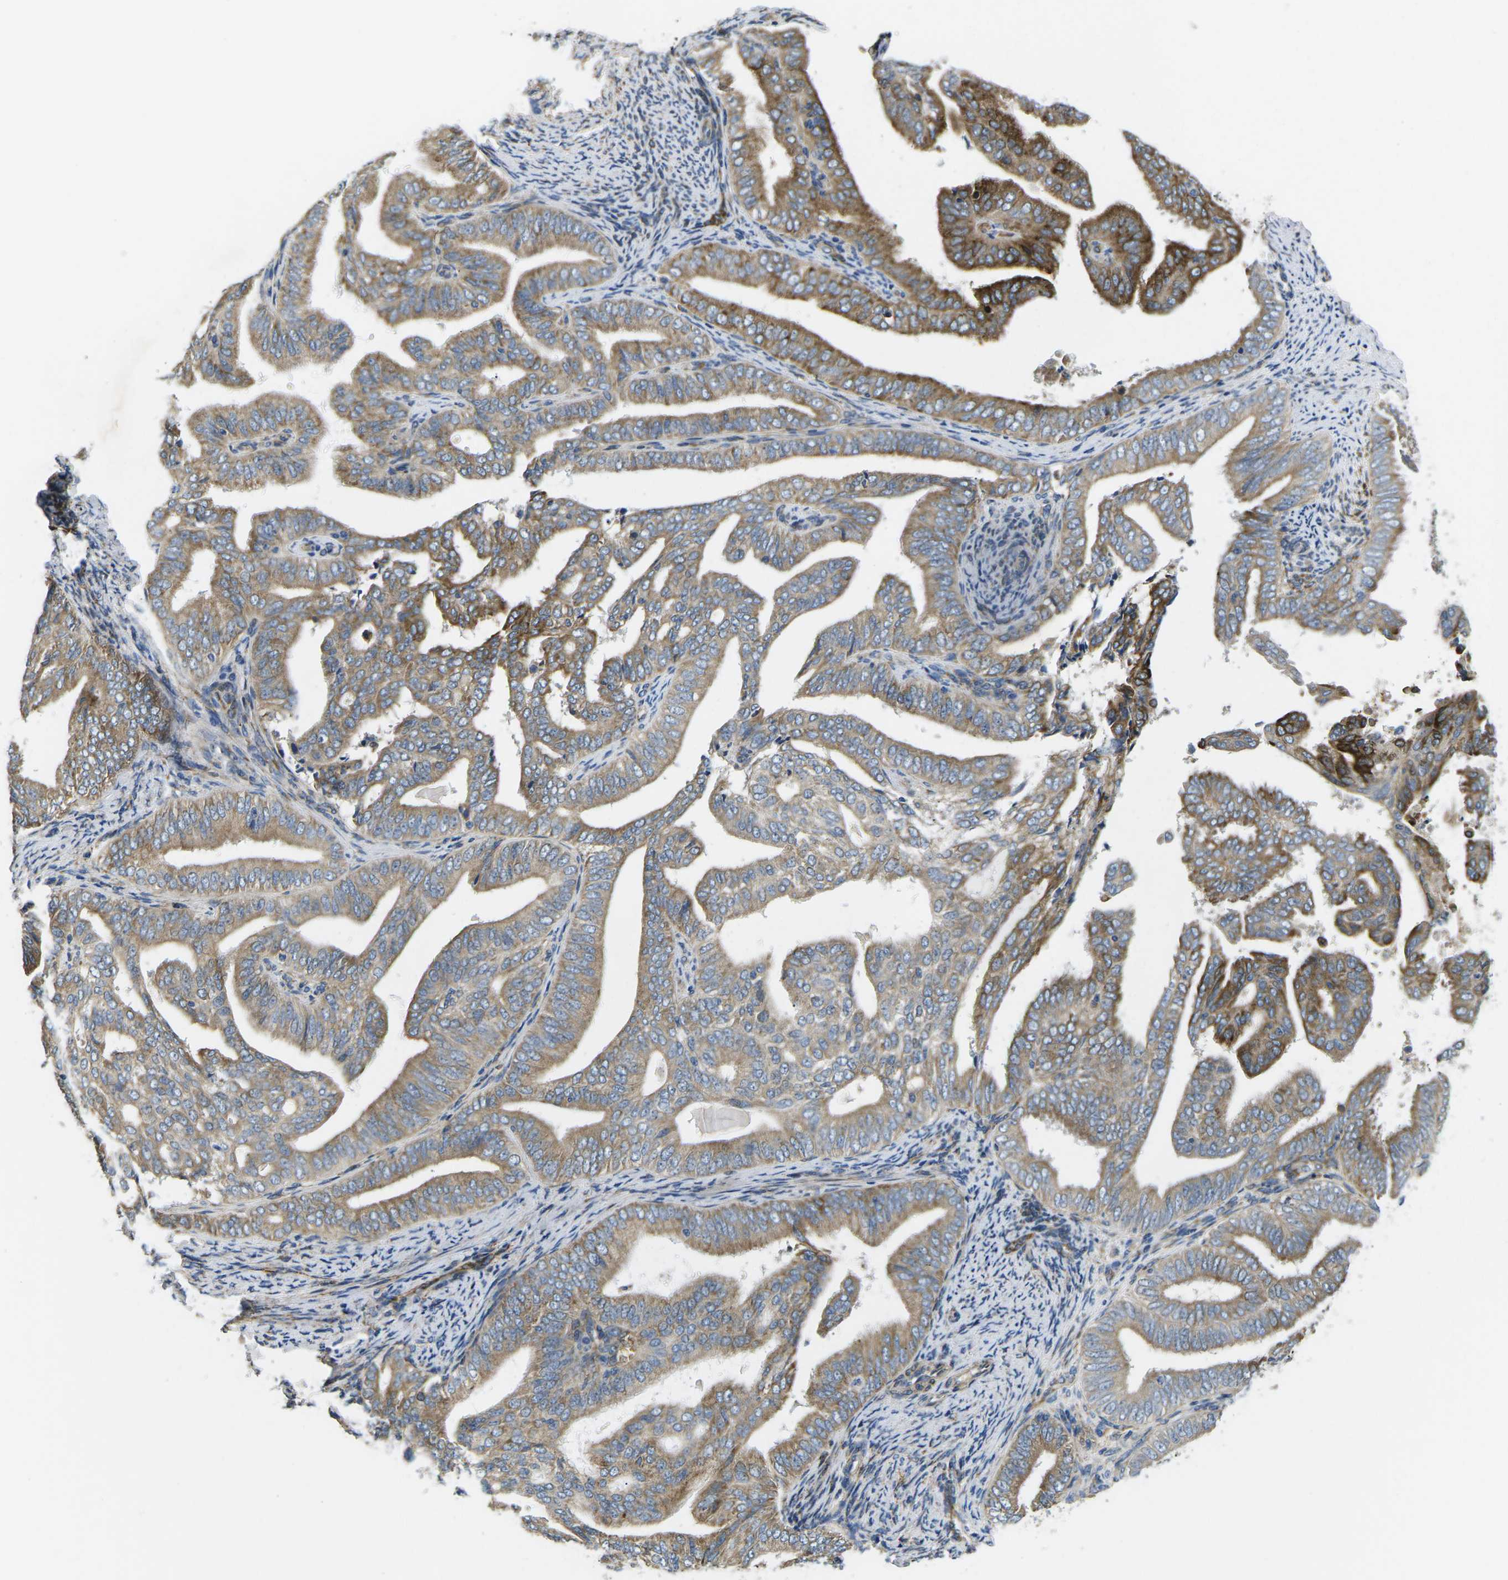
{"staining": {"intensity": "moderate", "quantity": ">75%", "location": "cytoplasmic/membranous"}, "tissue": "endometrial cancer", "cell_type": "Tumor cells", "image_type": "cancer", "snomed": [{"axis": "morphology", "description": "Adenocarcinoma, NOS"}, {"axis": "topography", "description": "Endometrium"}], "caption": "Immunohistochemistry of endometrial cancer displays medium levels of moderate cytoplasmic/membranous expression in approximately >75% of tumor cells.", "gene": "PDZD8", "patient": {"sex": "female", "age": 58}}